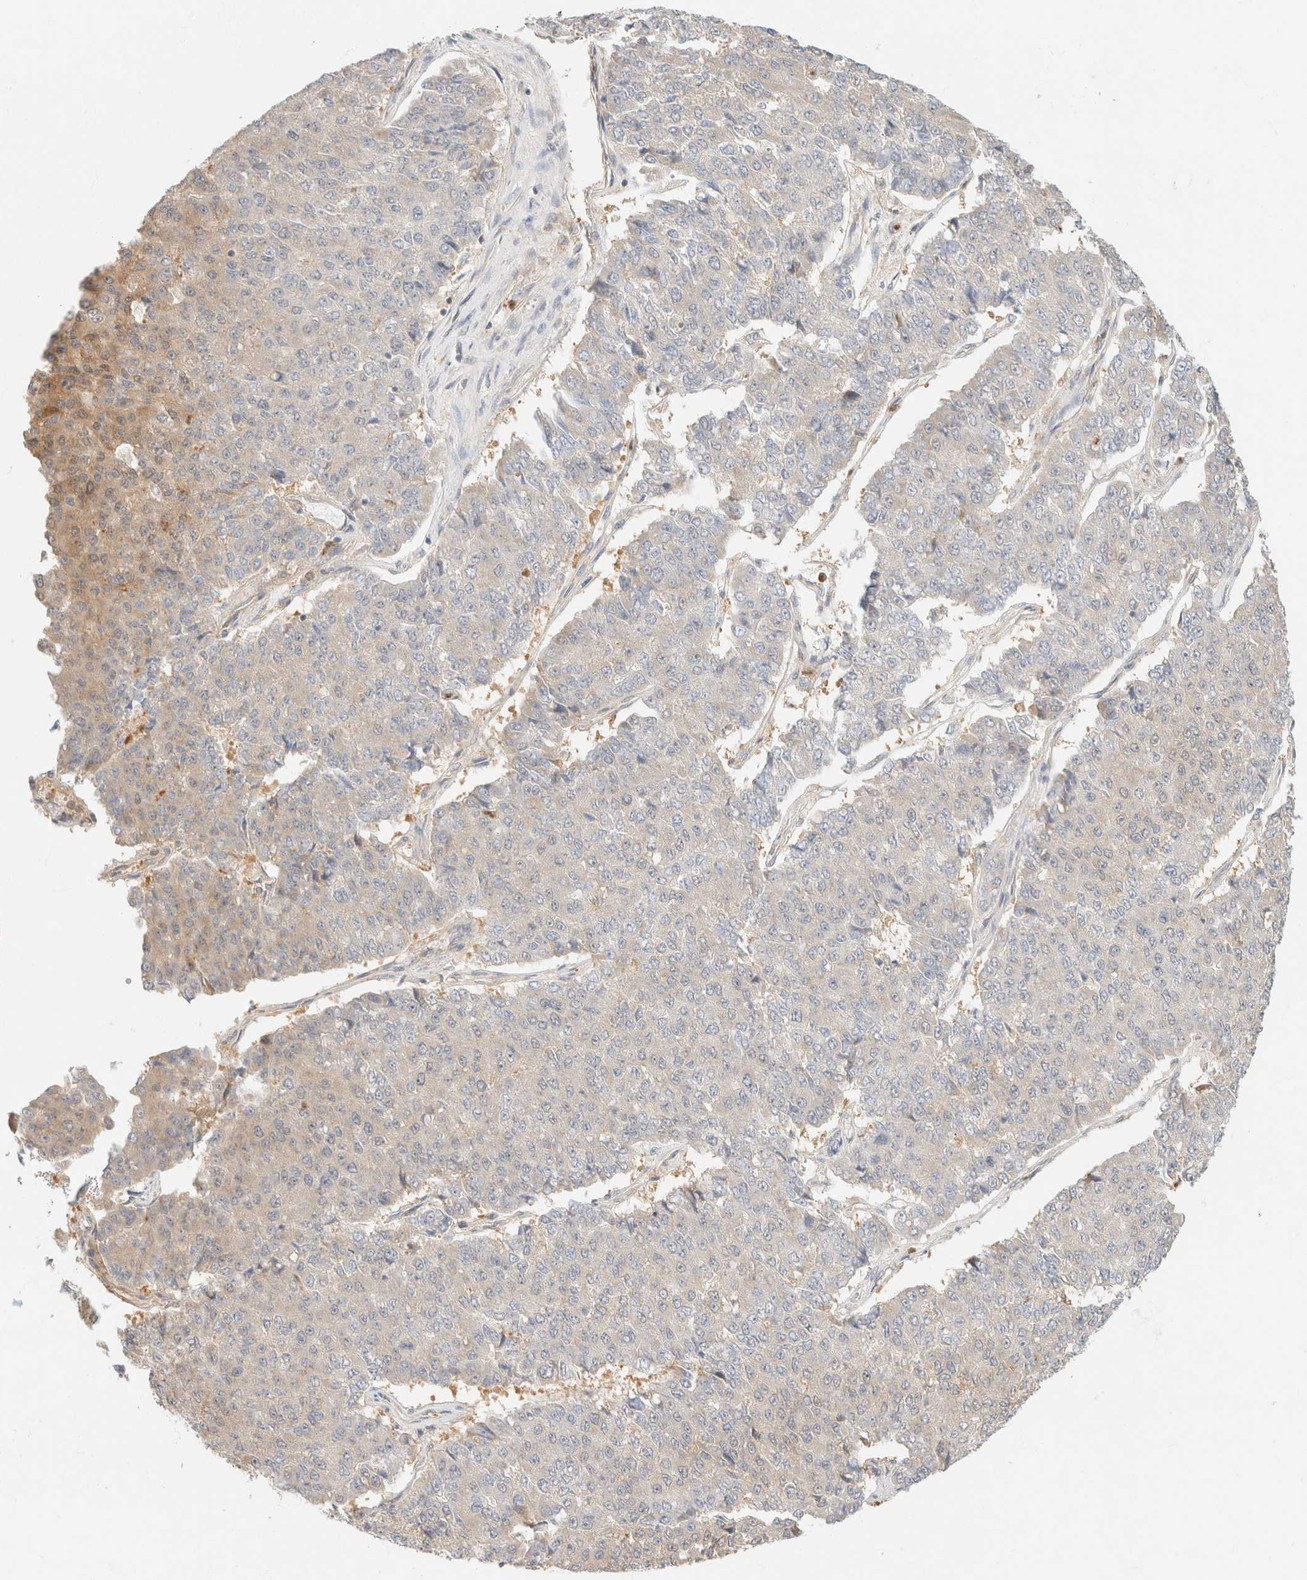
{"staining": {"intensity": "negative", "quantity": "none", "location": "none"}, "tissue": "pancreatic cancer", "cell_type": "Tumor cells", "image_type": "cancer", "snomed": [{"axis": "morphology", "description": "Adenocarcinoma, NOS"}, {"axis": "topography", "description": "Pancreas"}], "caption": "DAB immunohistochemical staining of pancreatic adenocarcinoma demonstrates no significant positivity in tumor cells.", "gene": "GPI", "patient": {"sex": "male", "age": 50}}